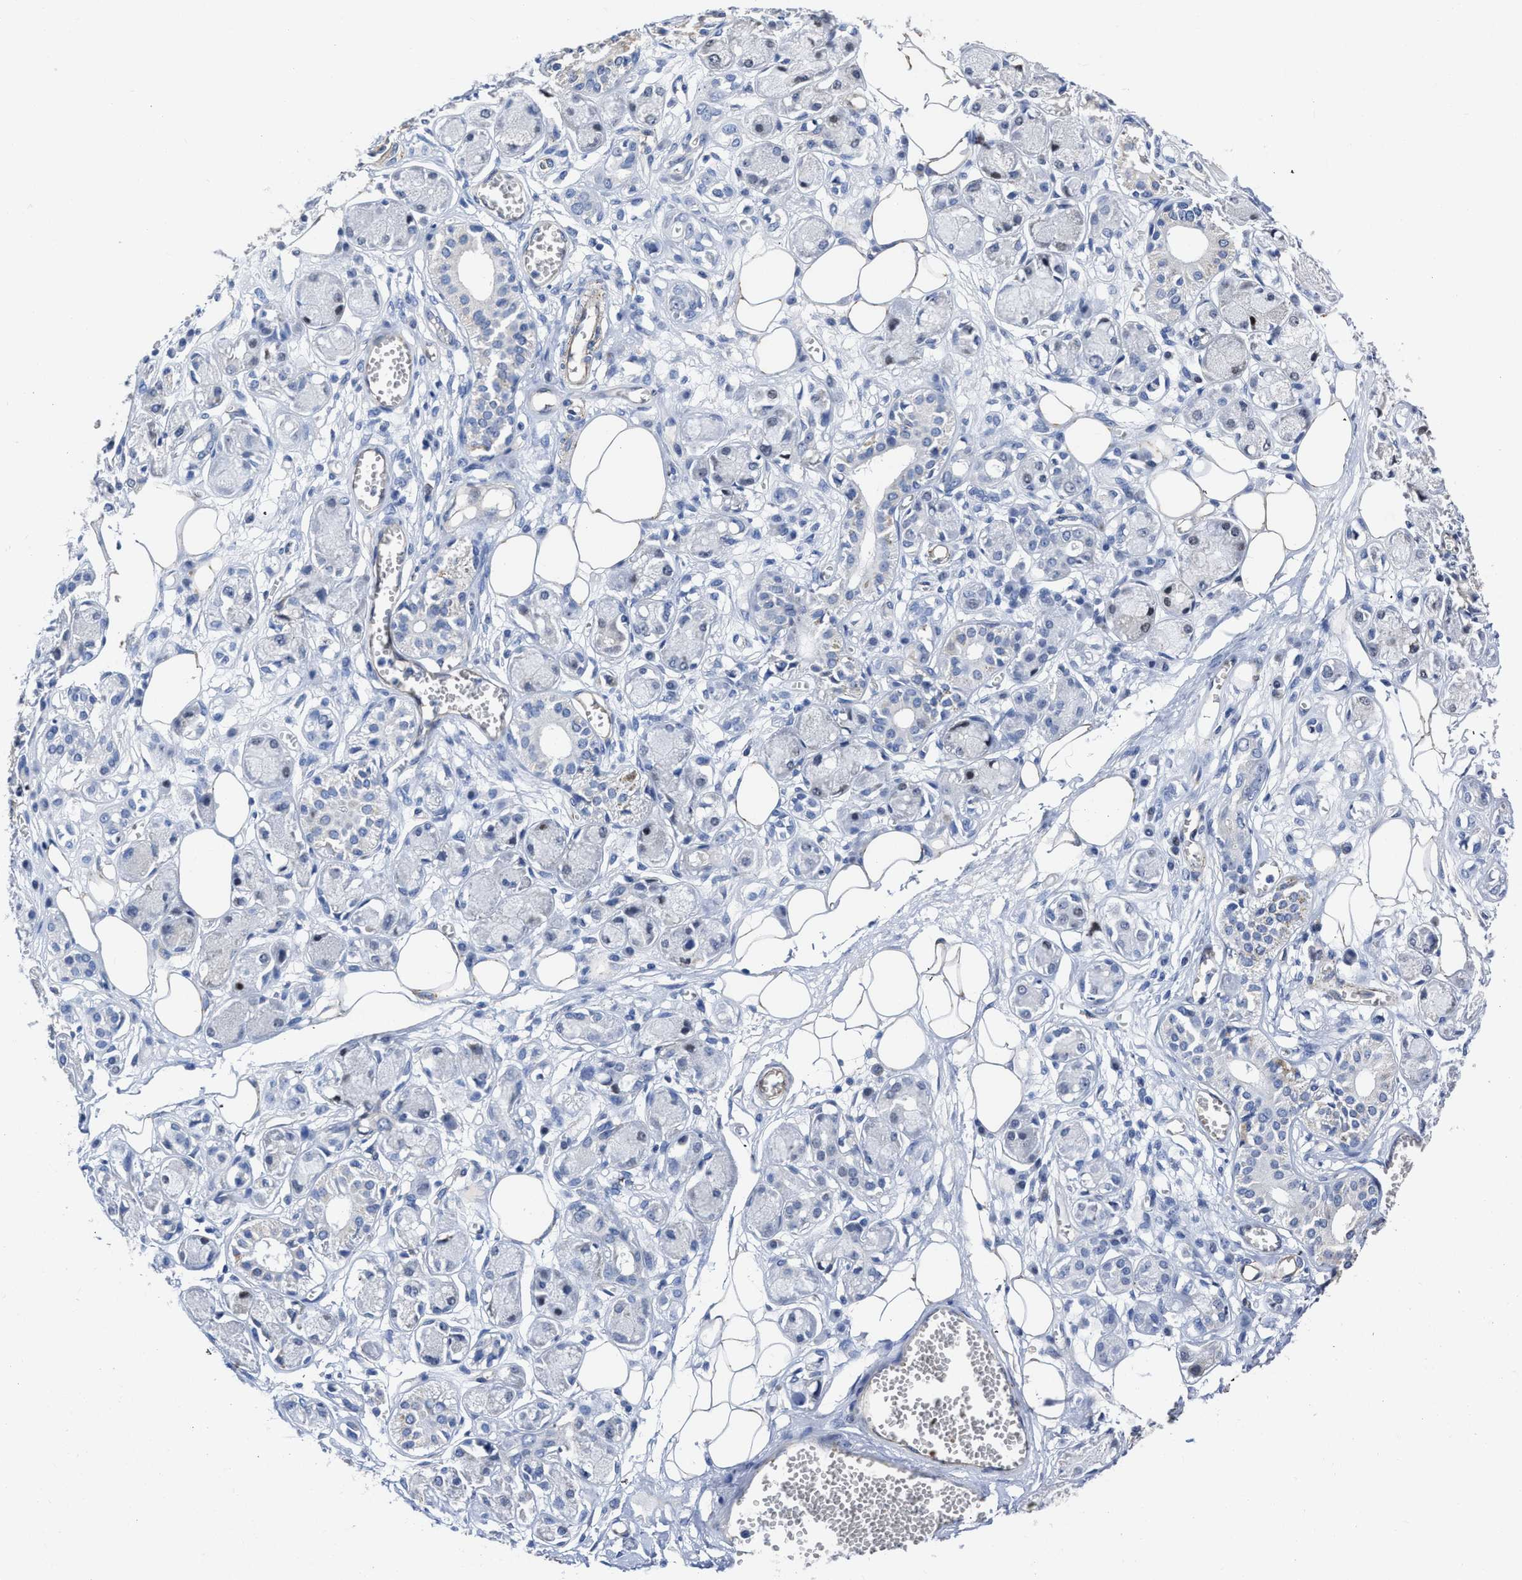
{"staining": {"intensity": "negative", "quantity": "none", "location": "none"}, "tissue": "adipose tissue", "cell_type": "Adipocytes", "image_type": "normal", "snomed": [{"axis": "morphology", "description": "Normal tissue, NOS"}, {"axis": "morphology", "description": "Inflammation, NOS"}, {"axis": "topography", "description": "Salivary gland"}, {"axis": "topography", "description": "Peripheral nerve tissue"}], "caption": "Immunohistochemistry of benign adipose tissue reveals no positivity in adipocytes. (Brightfield microscopy of DAB IHC at high magnification).", "gene": "KCNMB3", "patient": {"sex": "female", "age": 75}}